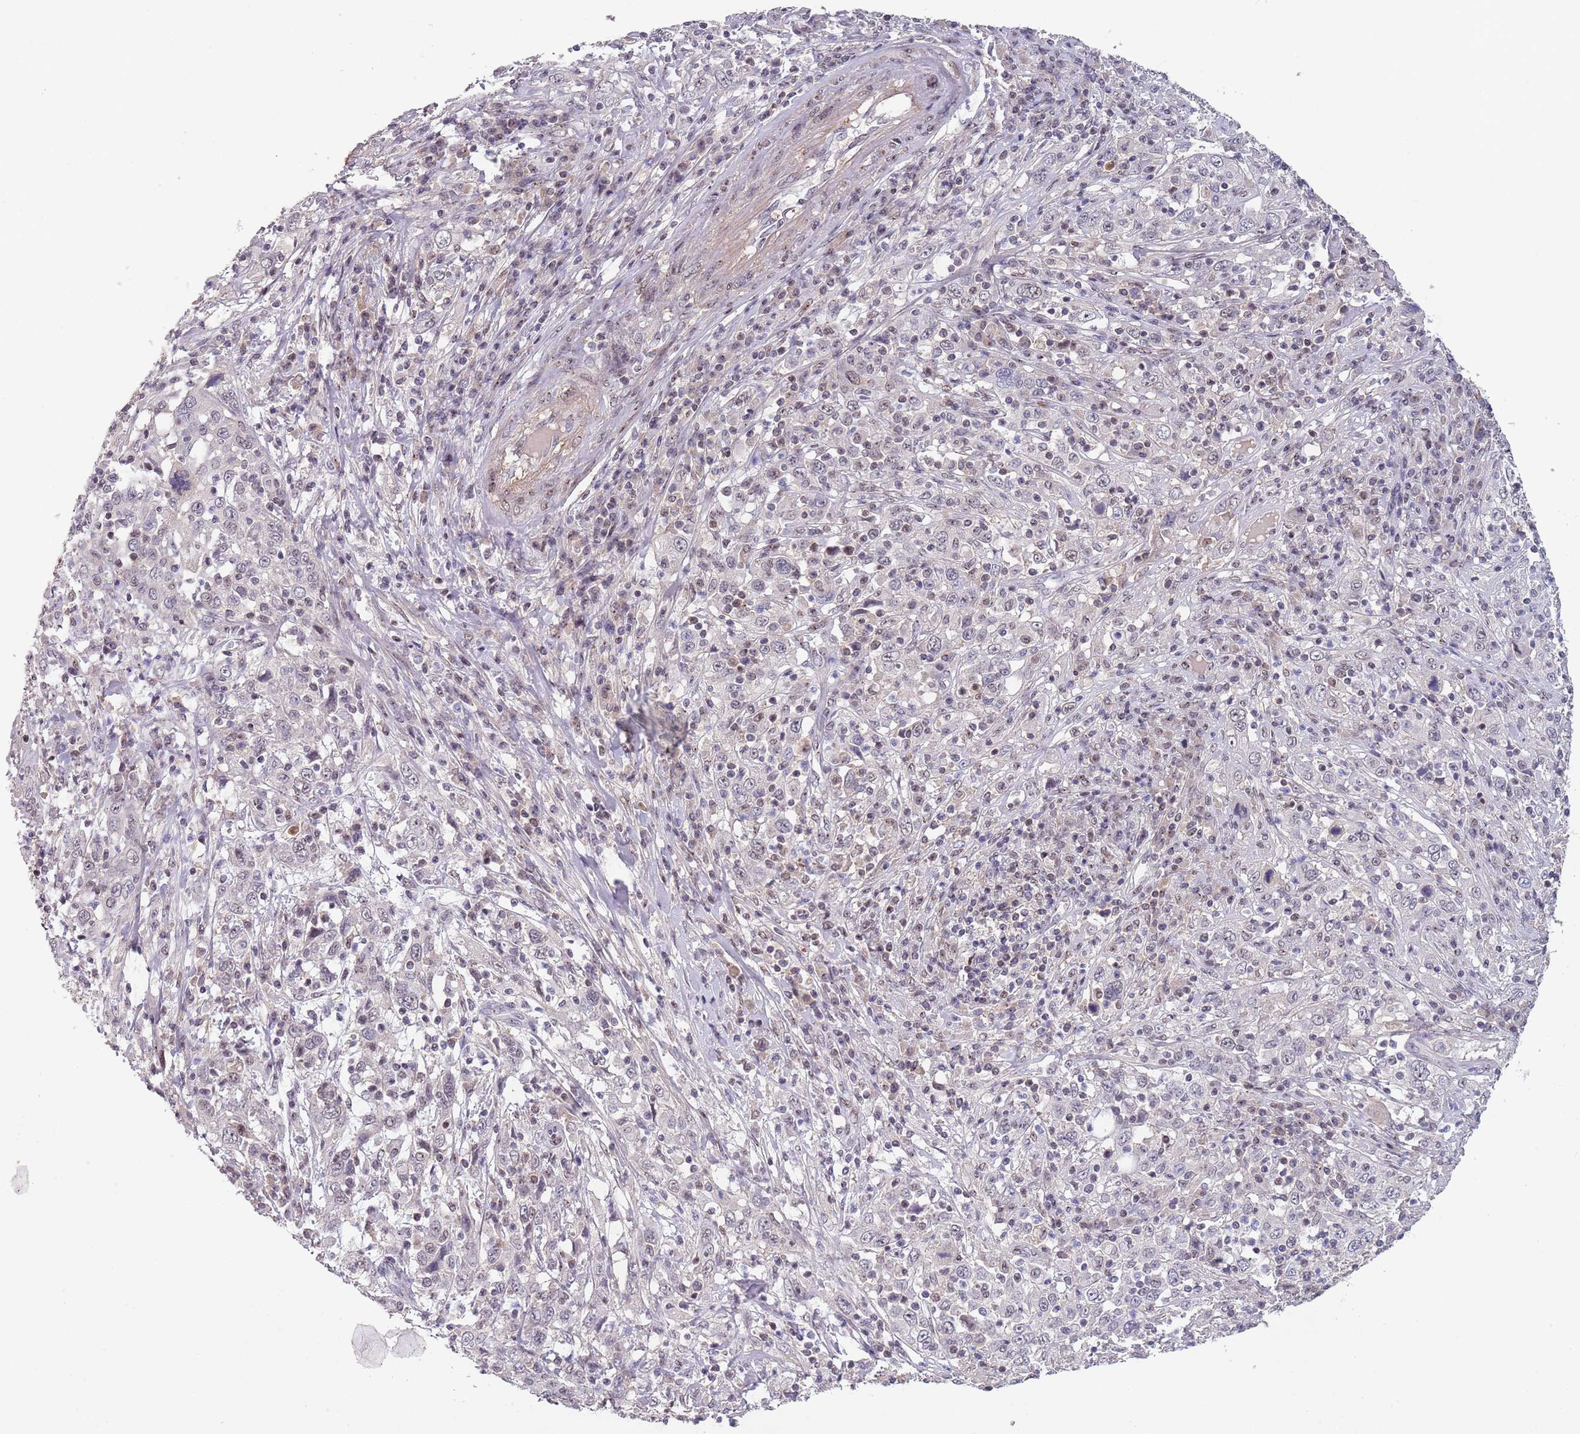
{"staining": {"intensity": "negative", "quantity": "none", "location": "none"}, "tissue": "cervical cancer", "cell_type": "Tumor cells", "image_type": "cancer", "snomed": [{"axis": "morphology", "description": "Squamous cell carcinoma, NOS"}, {"axis": "topography", "description": "Cervix"}], "caption": "High magnification brightfield microscopy of cervical squamous cell carcinoma stained with DAB (3,3'-diaminobenzidine) (brown) and counterstained with hematoxylin (blue): tumor cells show no significant expression. The staining is performed using DAB brown chromogen with nuclei counter-stained in using hematoxylin.", "gene": "CIZ1", "patient": {"sex": "female", "age": 46}}